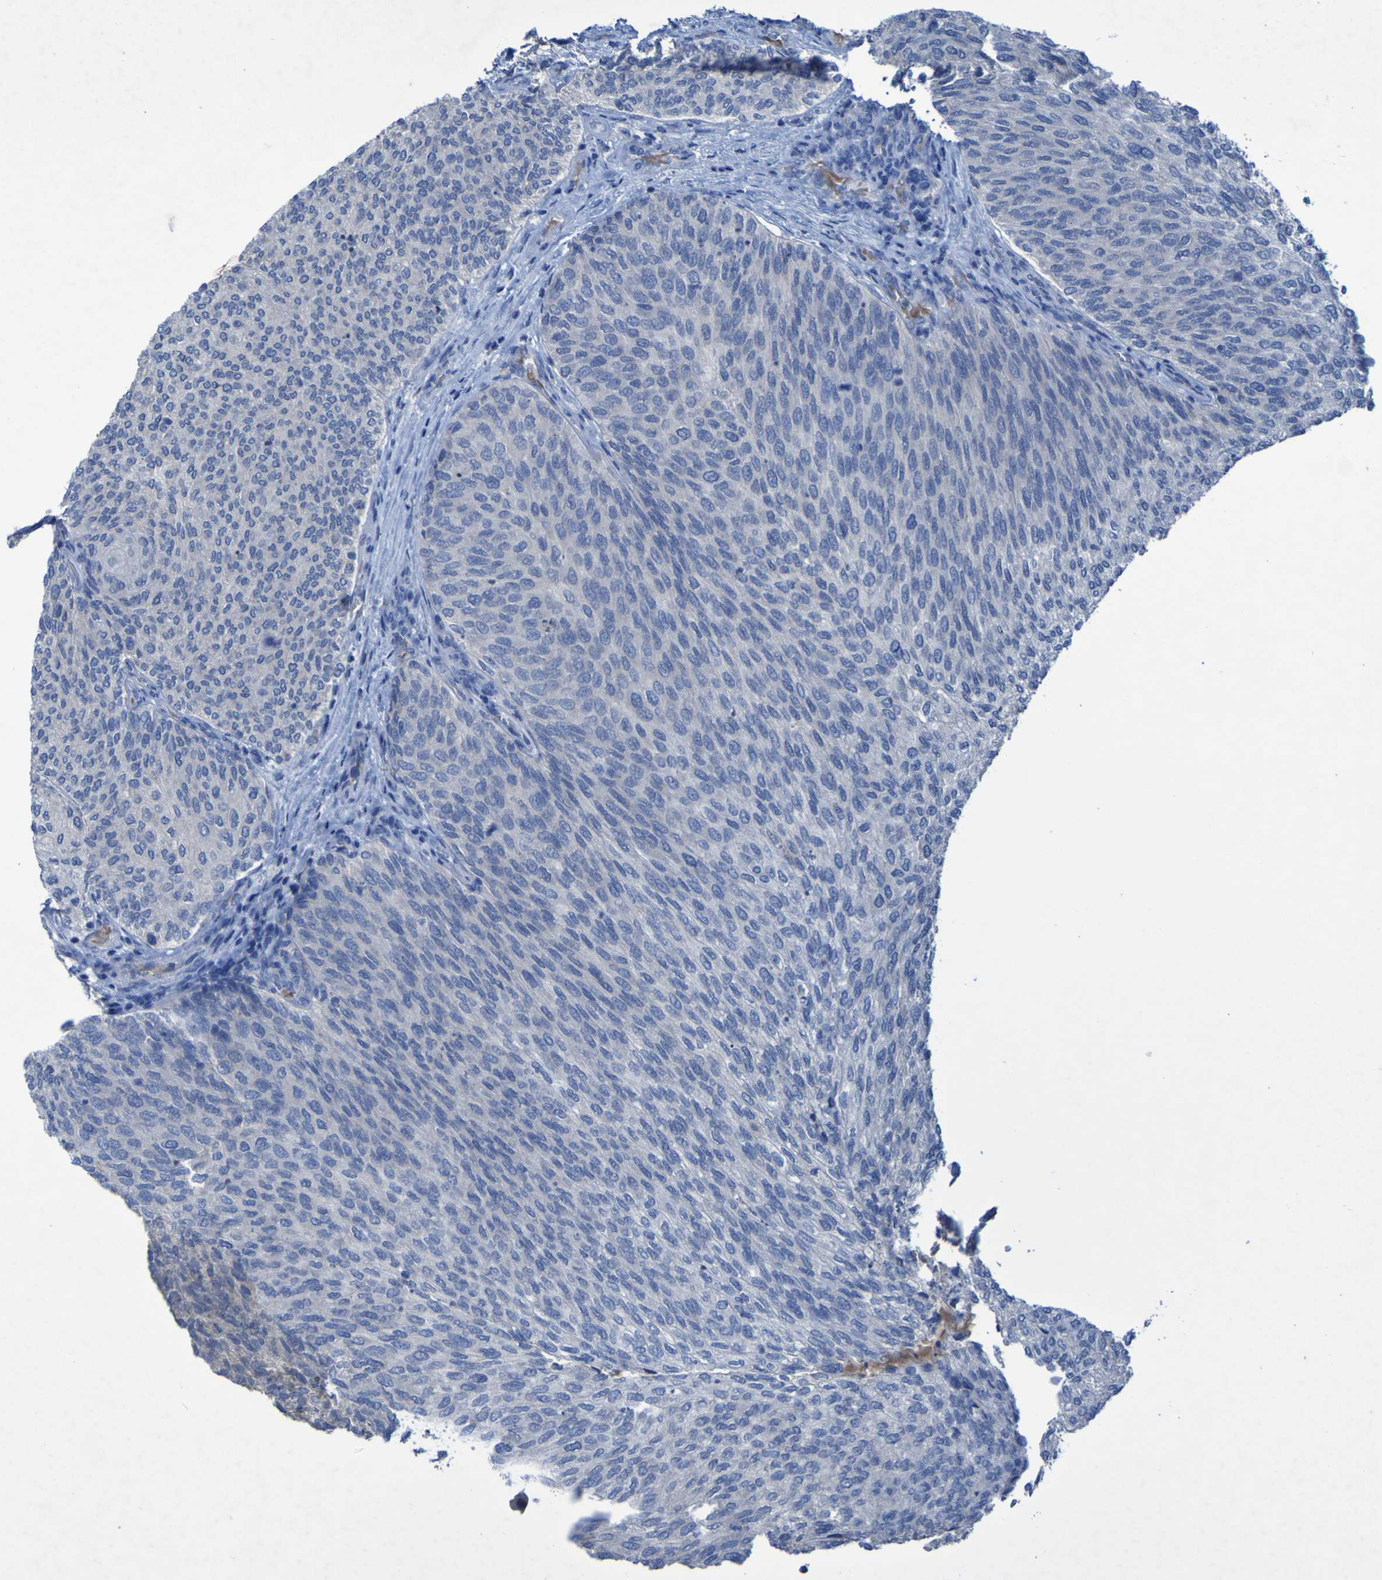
{"staining": {"intensity": "negative", "quantity": "none", "location": "none"}, "tissue": "urothelial cancer", "cell_type": "Tumor cells", "image_type": "cancer", "snomed": [{"axis": "morphology", "description": "Urothelial carcinoma, Low grade"}, {"axis": "topography", "description": "Urinary bladder"}], "caption": "Human urothelial cancer stained for a protein using IHC shows no expression in tumor cells.", "gene": "SGK2", "patient": {"sex": "female", "age": 79}}